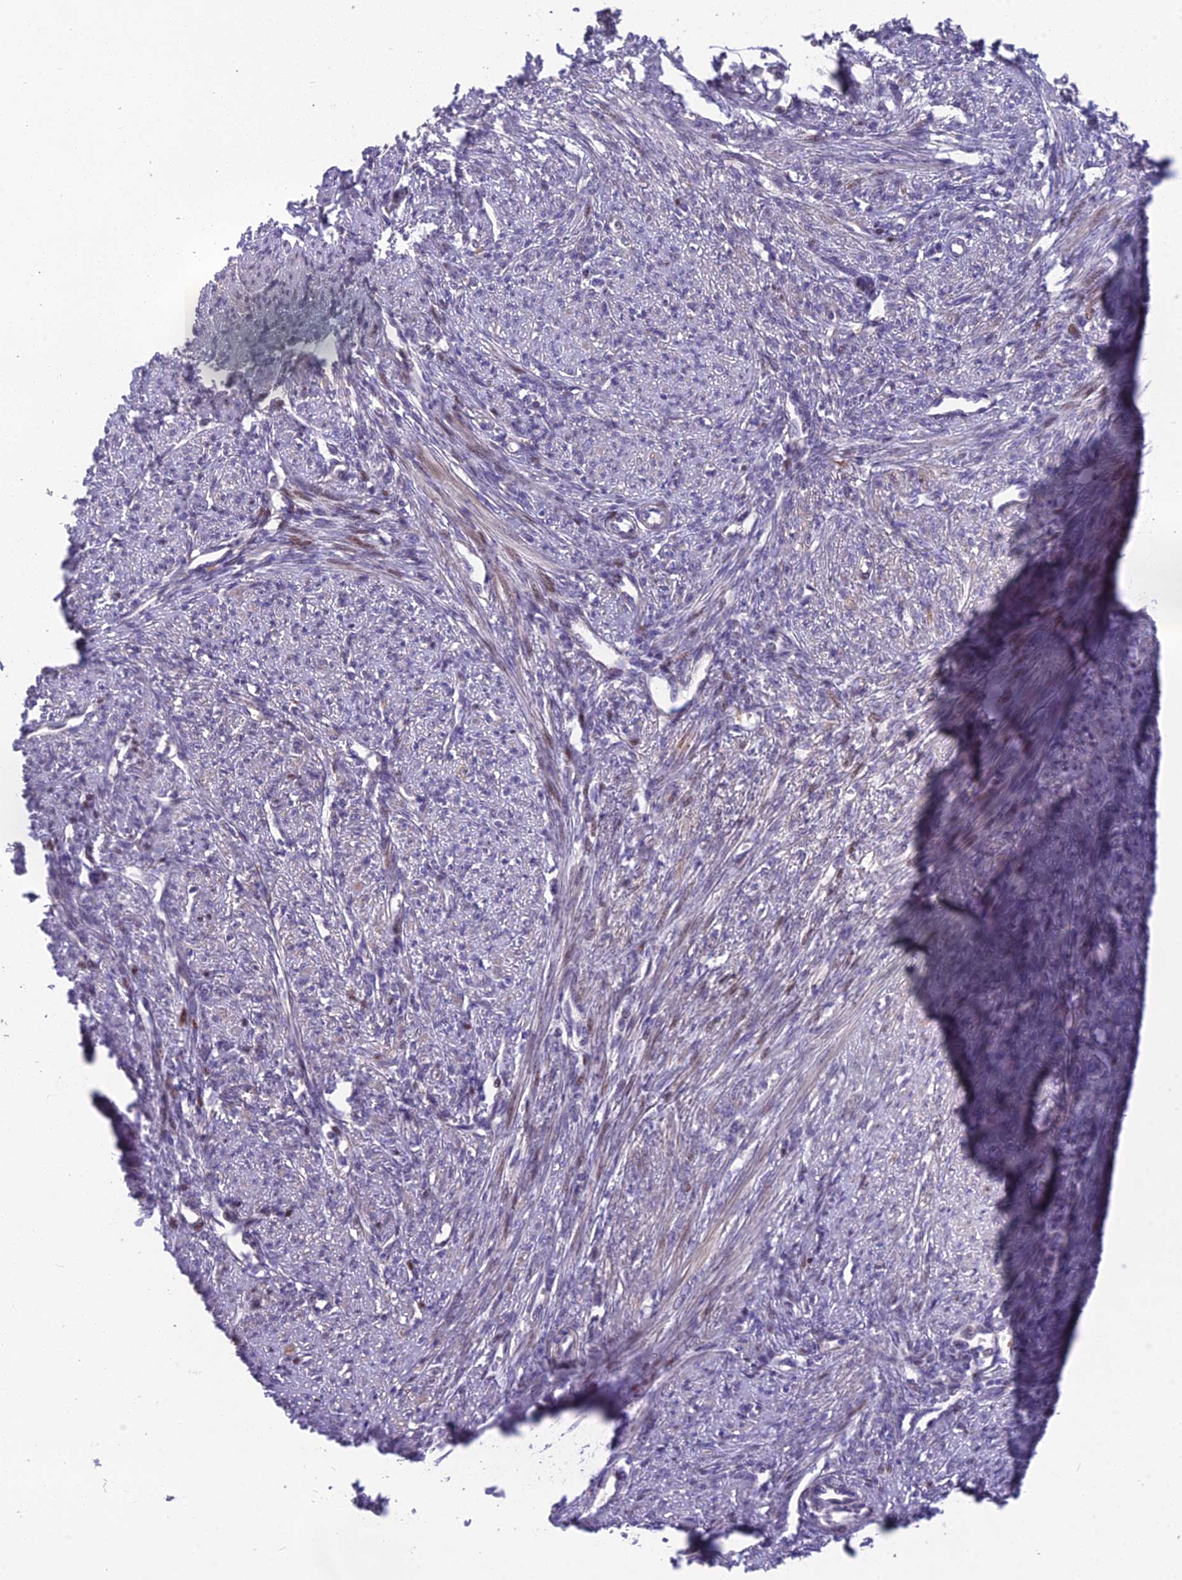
{"staining": {"intensity": "moderate", "quantity": "<25%", "location": "cytoplasmic/membranous,nuclear"}, "tissue": "smooth muscle", "cell_type": "Smooth muscle cells", "image_type": "normal", "snomed": [{"axis": "morphology", "description": "Normal tissue, NOS"}, {"axis": "topography", "description": "Smooth muscle"}, {"axis": "topography", "description": "Uterus"}], "caption": "Protein expression analysis of benign smooth muscle shows moderate cytoplasmic/membranous,nuclear staining in approximately <25% of smooth muscle cells.", "gene": "PUS10", "patient": {"sex": "female", "age": 59}}